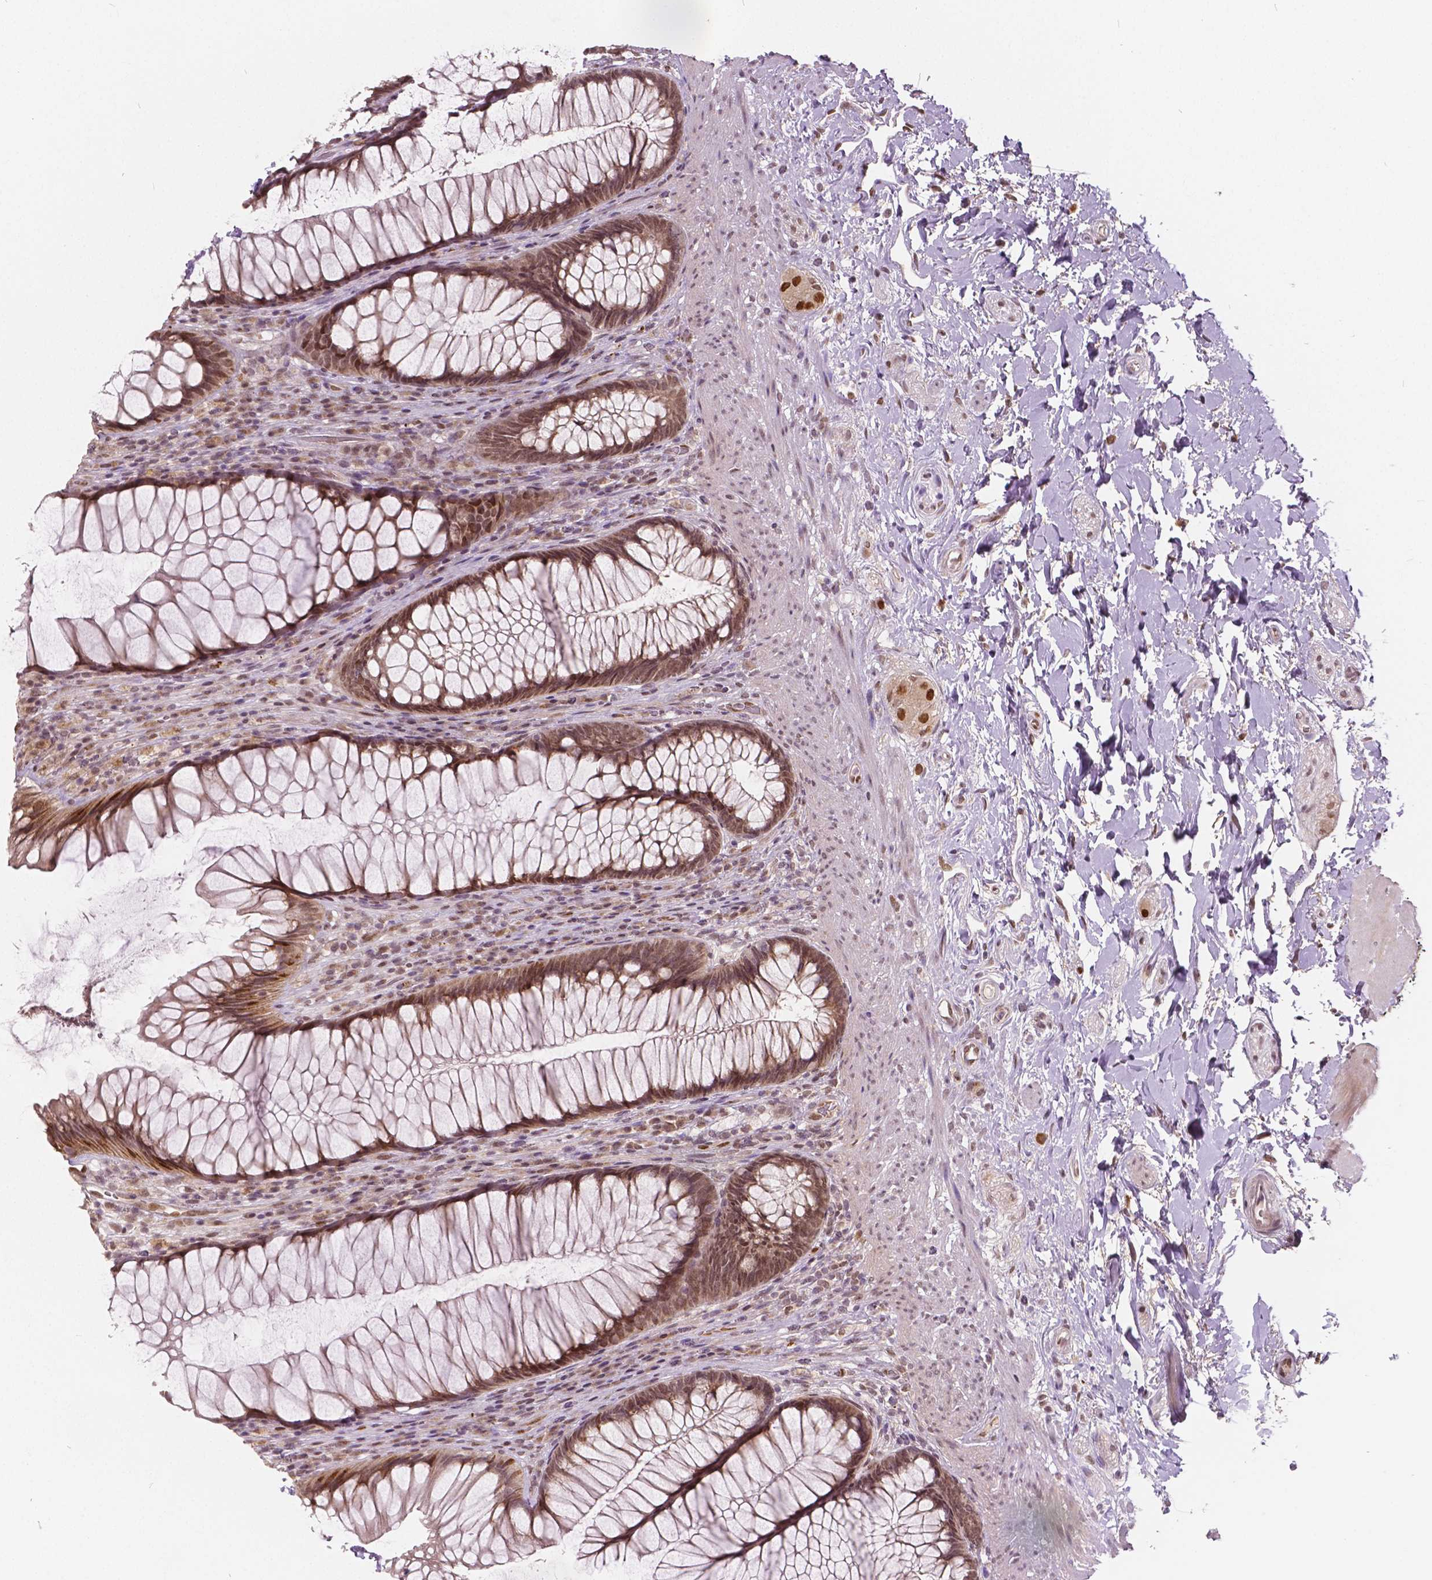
{"staining": {"intensity": "moderate", "quantity": "<25%", "location": "nuclear"}, "tissue": "rectum", "cell_type": "Glandular cells", "image_type": "normal", "snomed": [{"axis": "morphology", "description": "Normal tissue, NOS"}, {"axis": "topography", "description": "Smooth muscle"}, {"axis": "topography", "description": "Rectum"}], "caption": "Rectum stained with a brown dye displays moderate nuclear positive staining in approximately <25% of glandular cells.", "gene": "HMBOX1", "patient": {"sex": "male", "age": 53}}